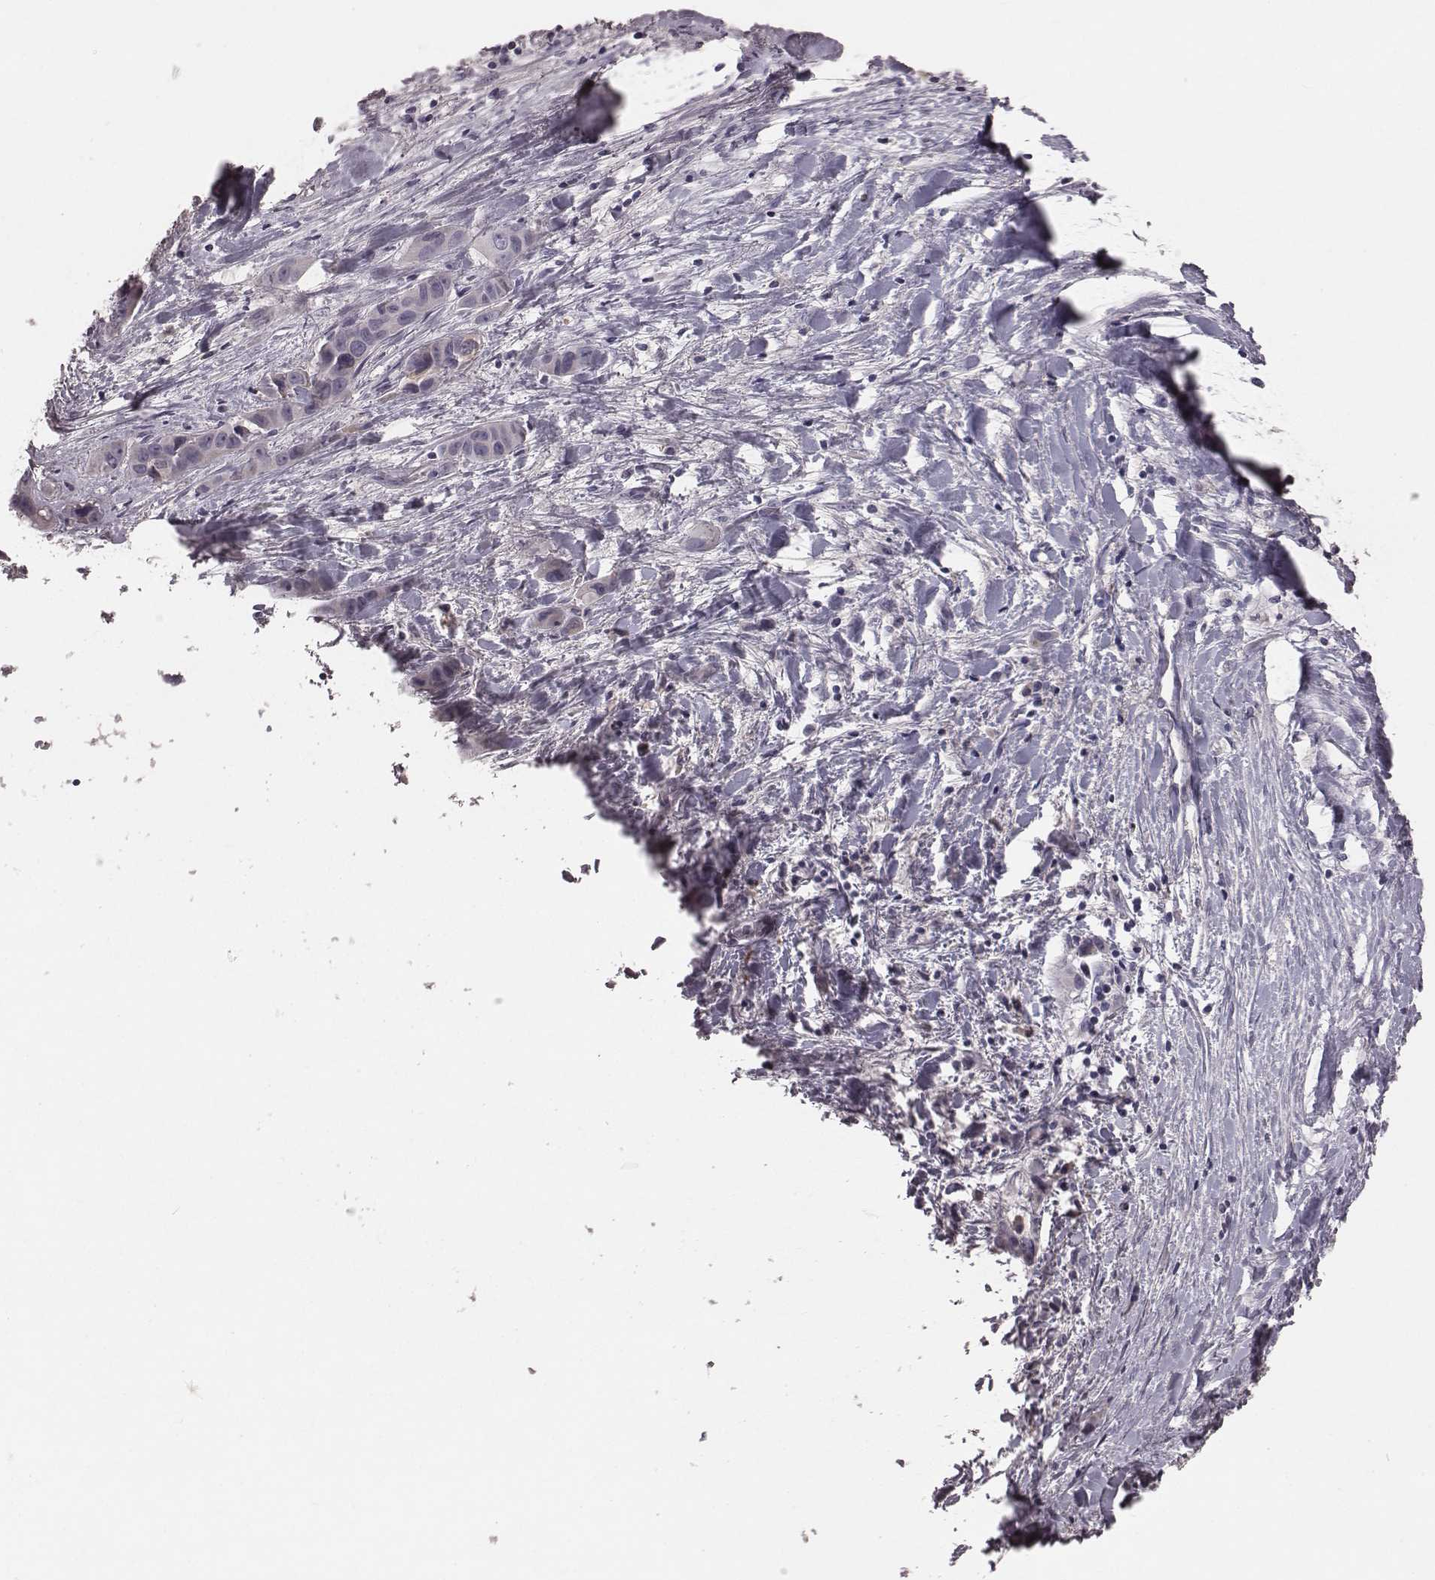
{"staining": {"intensity": "negative", "quantity": "none", "location": "none"}, "tissue": "liver cancer", "cell_type": "Tumor cells", "image_type": "cancer", "snomed": [{"axis": "morphology", "description": "Cholangiocarcinoma"}, {"axis": "topography", "description": "Liver"}], "caption": "Immunohistochemistry micrograph of neoplastic tissue: cholangiocarcinoma (liver) stained with DAB reveals no significant protein positivity in tumor cells. (Stains: DAB immunohistochemistry with hematoxylin counter stain, Microscopy: brightfield microscopy at high magnification).", "gene": "SMIM24", "patient": {"sex": "female", "age": 52}}